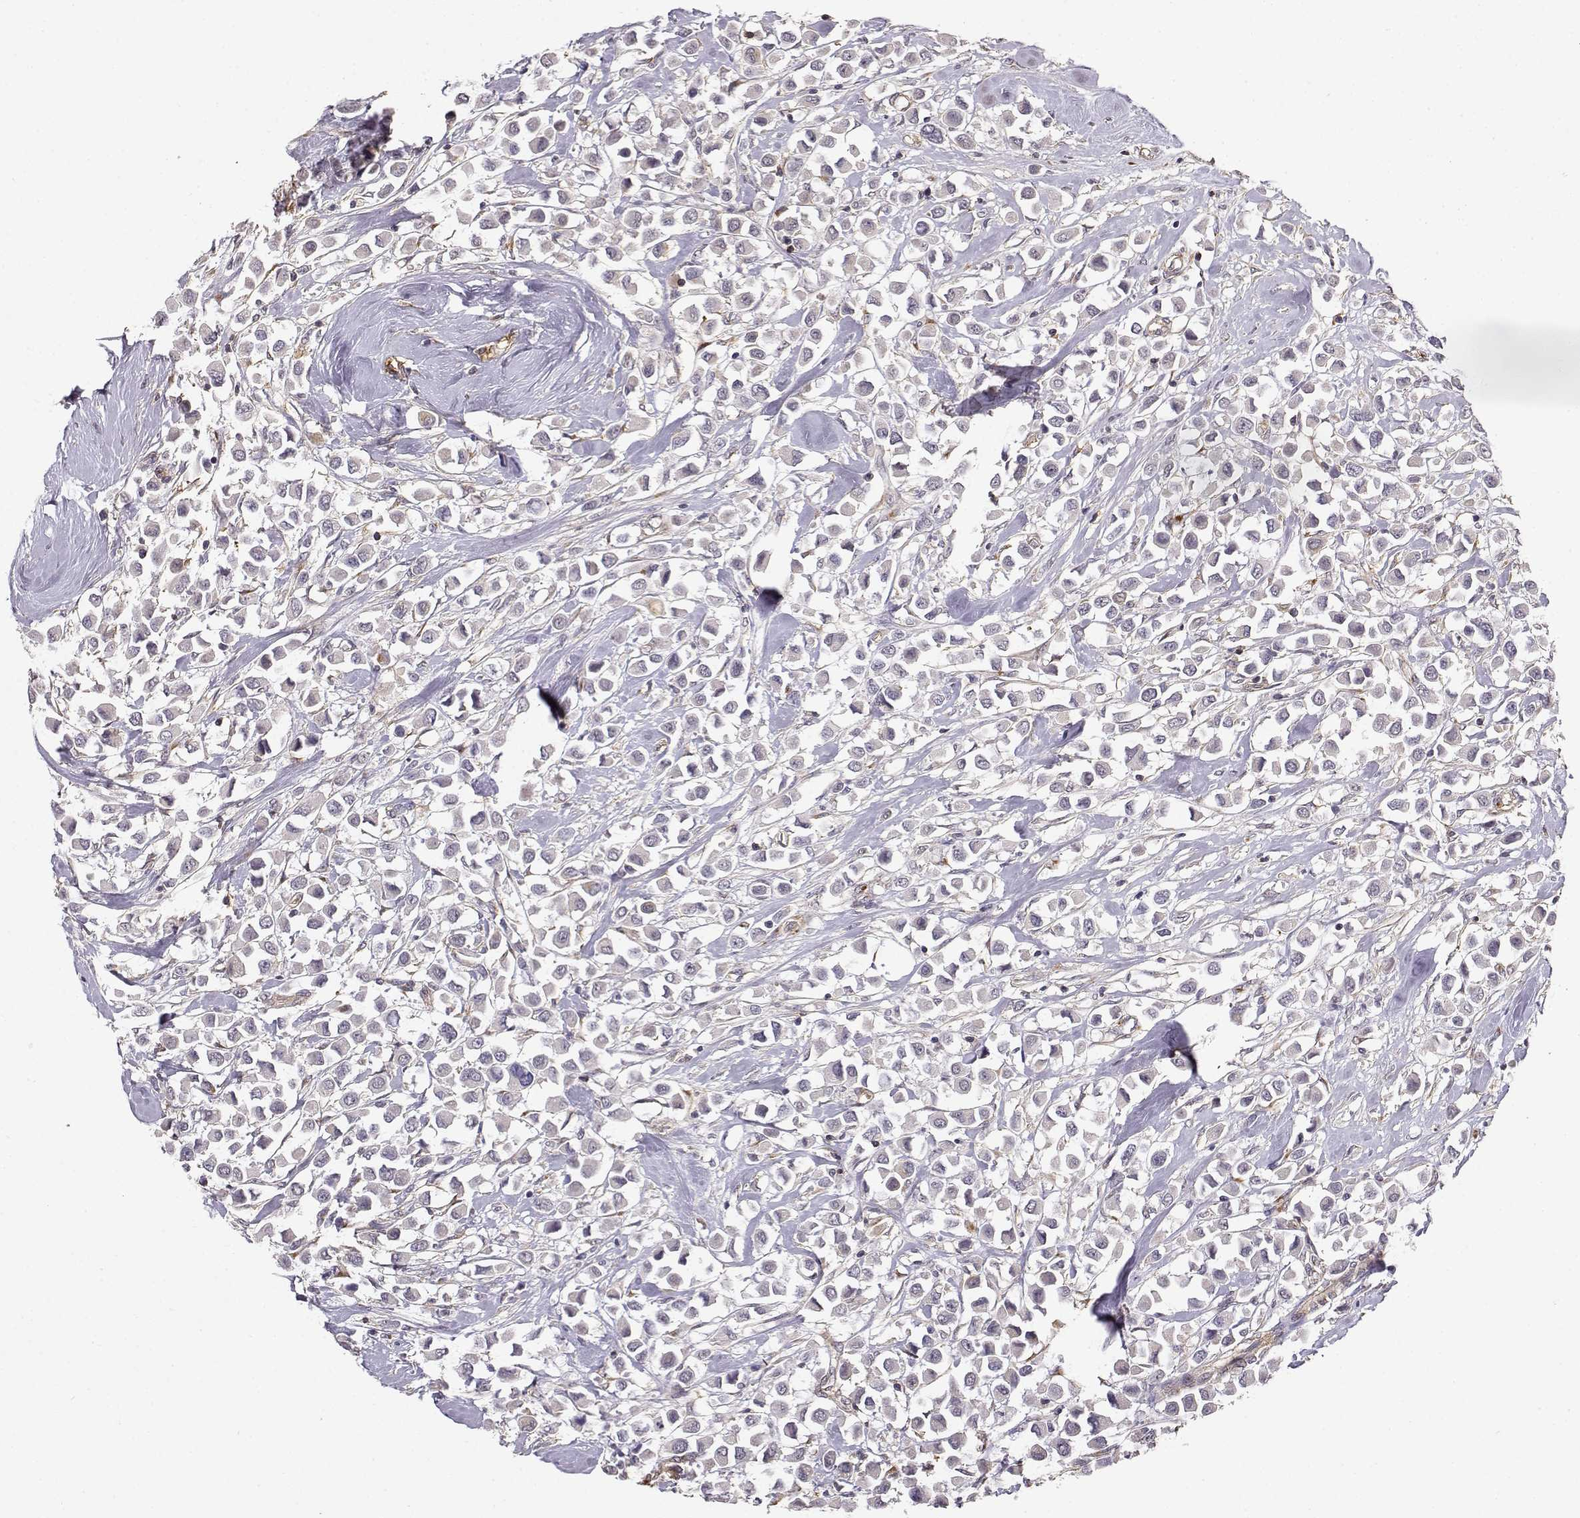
{"staining": {"intensity": "negative", "quantity": "none", "location": "none"}, "tissue": "breast cancer", "cell_type": "Tumor cells", "image_type": "cancer", "snomed": [{"axis": "morphology", "description": "Duct carcinoma"}, {"axis": "topography", "description": "Breast"}], "caption": "Tumor cells show no significant staining in breast cancer (intraductal carcinoma).", "gene": "IFITM1", "patient": {"sex": "female", "age": 61}}